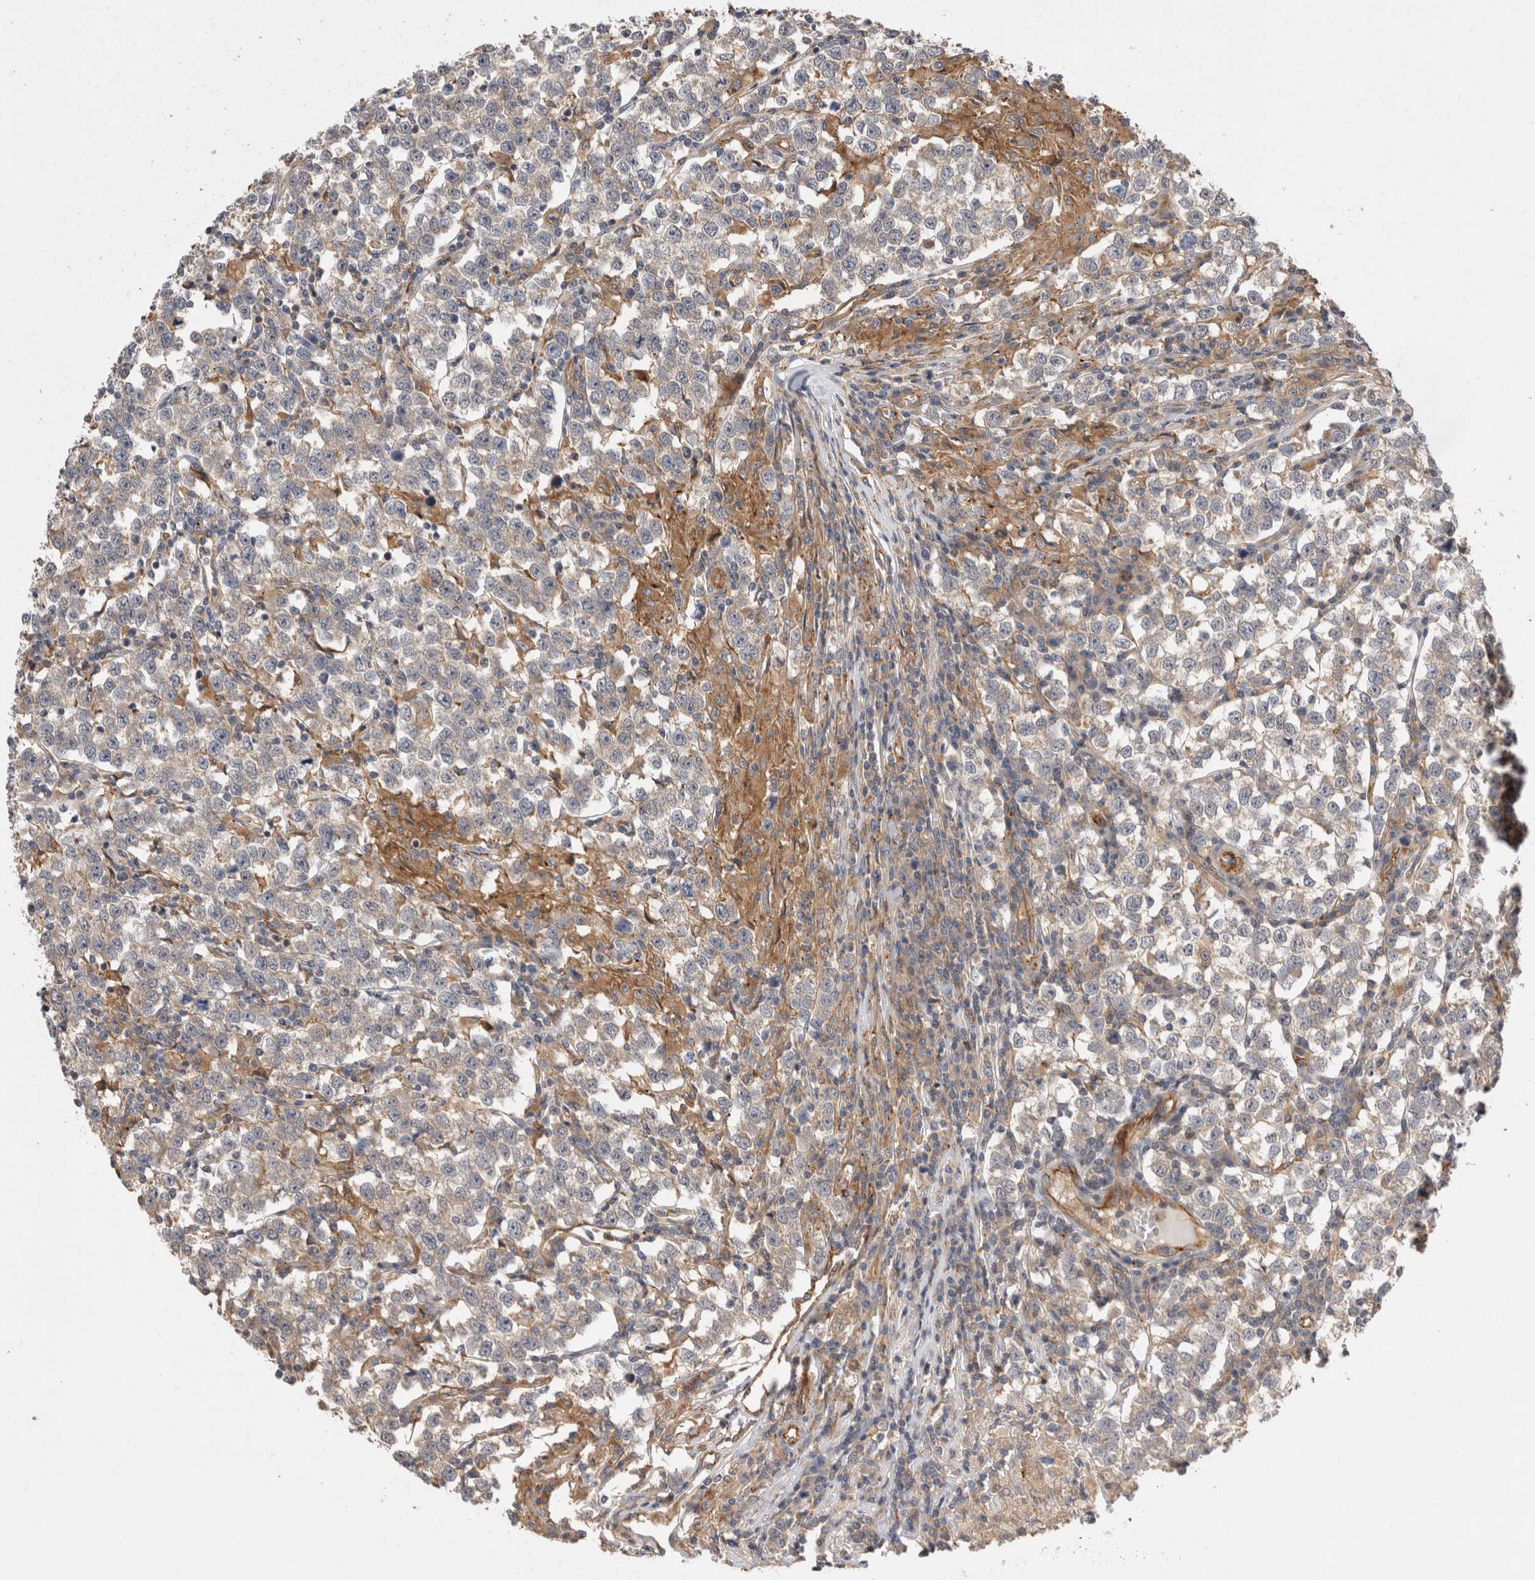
{"staining": {"intensity": "weak", "quantity": "<25%", "location": "cytoplasmic/membranous"}, "tissue": "testis cancer", "cell_type": "Tumor cells", "image_type": "cancer", "snomed": [{"axis": "morphology", "description": "Normal tissue, NOS"}, {"axis": "morphology", "description": "Seminoma, NOS"}, {"axis": "topography", "description": "Testis"}], "caption": "An immunohistochemistry photomicrograph of testis cancer (seminoma) is shown. There is no staining in tumor cells of testis cancer (seminoma).", "gene": "BNIP2", "patient": {"sex": "male", "age": 43}}